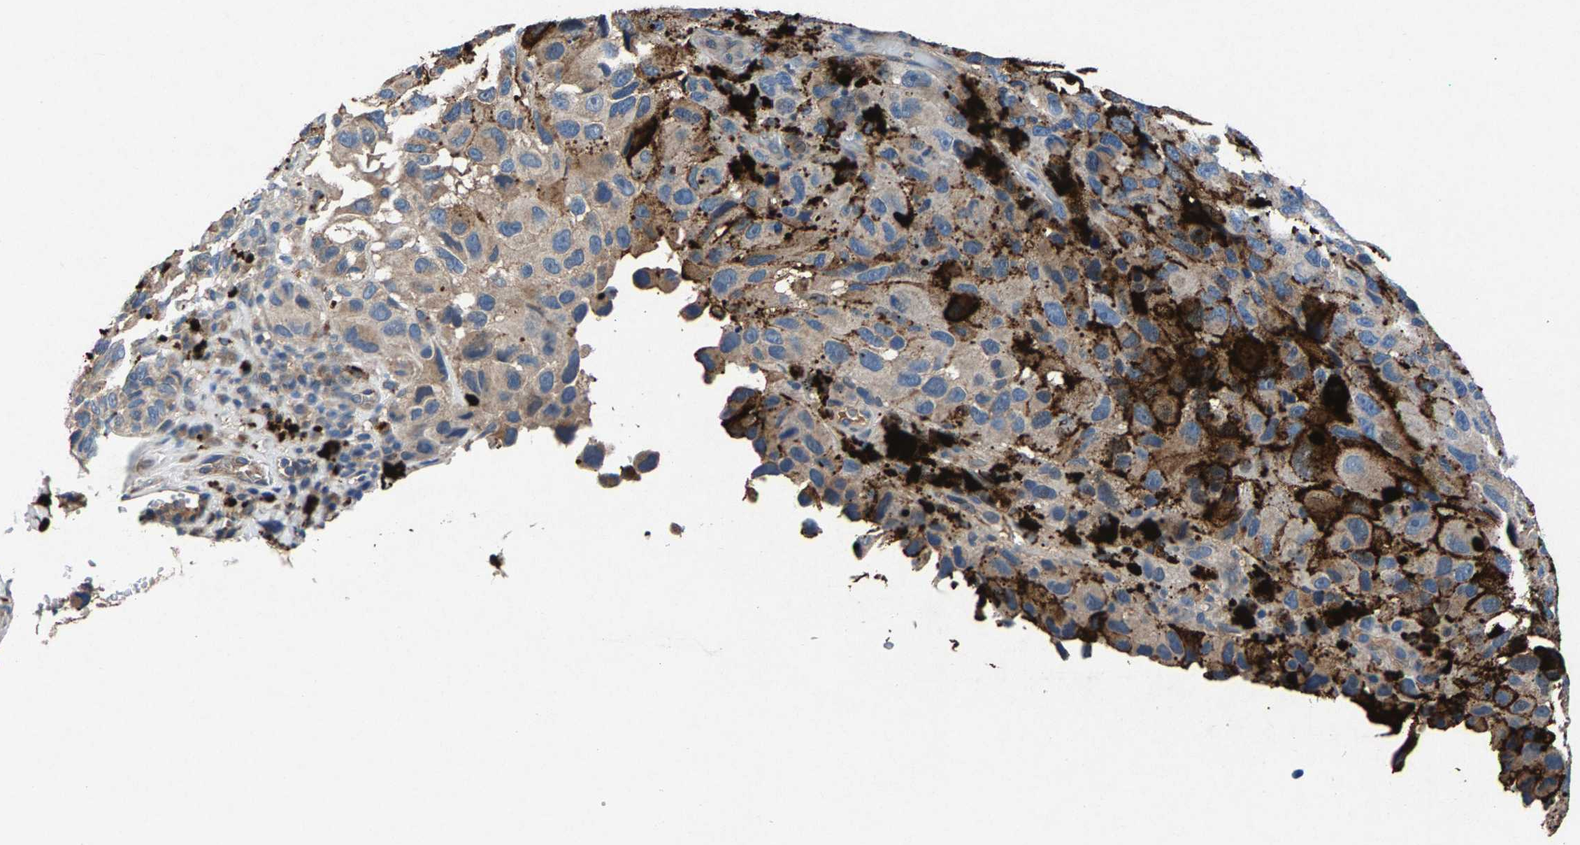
{"staining": {"intensity": "negative", "quantity": "none", "location": "none"}, "tissue": "melanoma", "cell_type": "Tumor cells", "image_type": "cancer", "snomed": [{"axis": "morphology", "description": "Malignant melanoma, NOS"}, {"axis": "topography", "description": "Skin"}], "caption": "A high-resolution photomicrograph shows immunohistochemistry (IHC) staining of melanoma, which reveals no significant expression in tumor cells. (DAB (3,3'-diaminobenzidine) immunohistochemistry, high magnification).", "gene": "PRXL2C", "patient": {"sex": "female", "age": 73}}